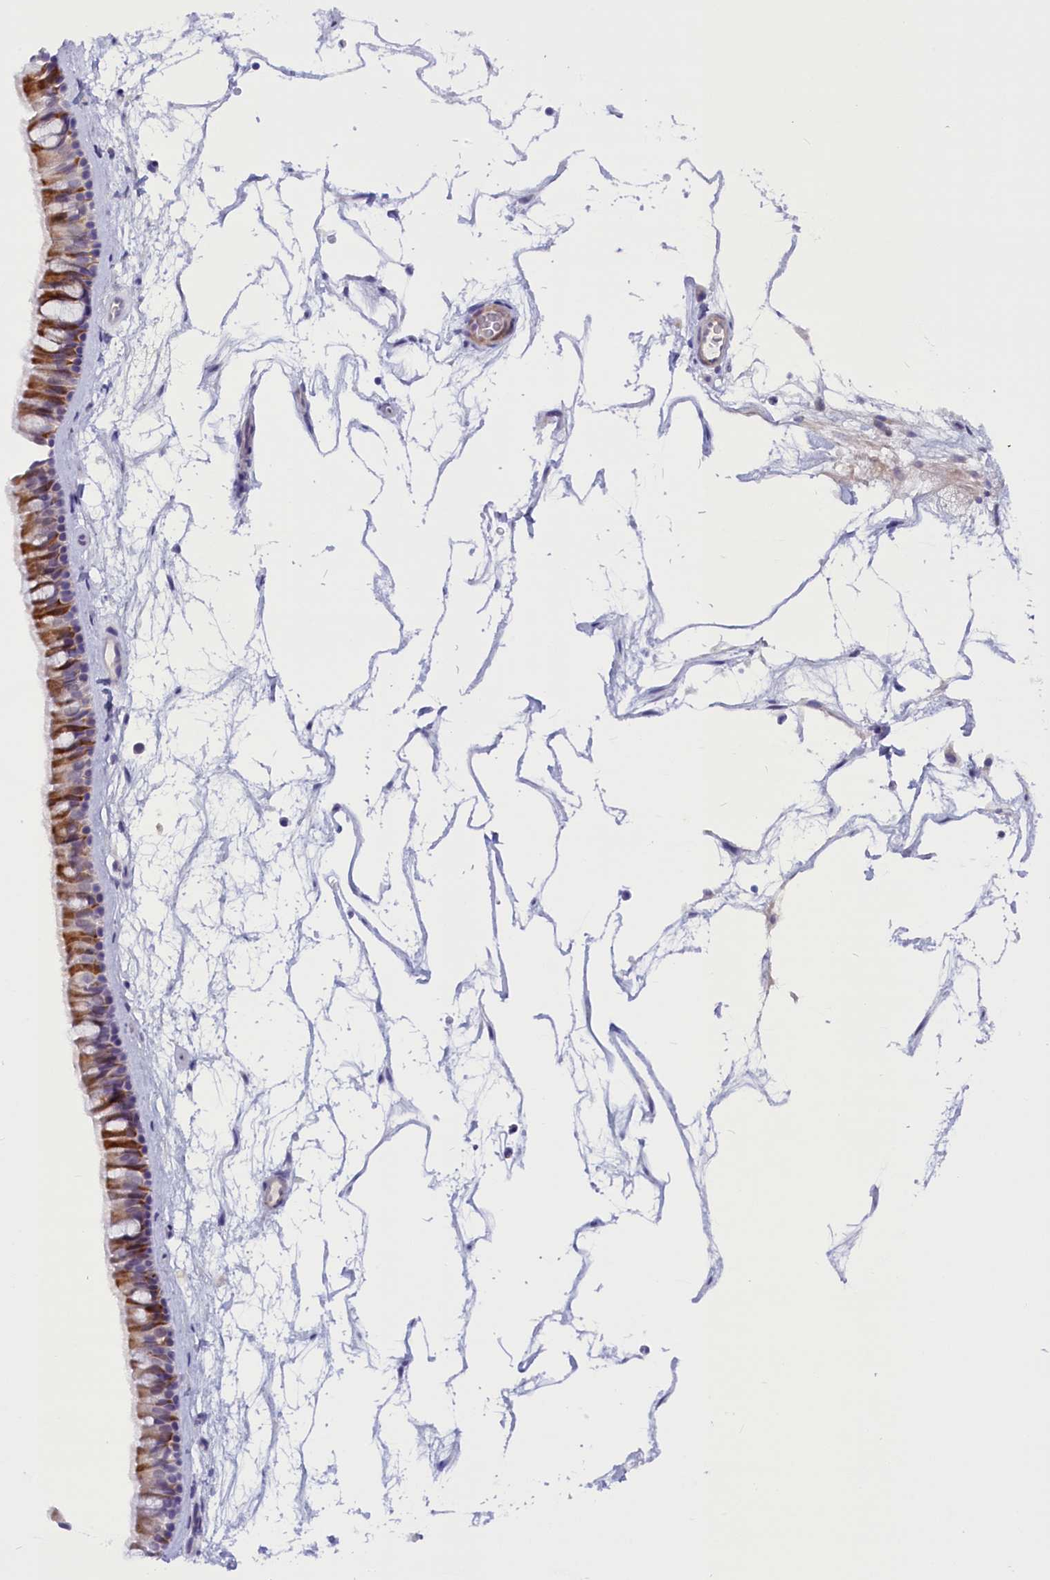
{"staining": {"intensity": "moderate", "quantity": "25%-75%", "location": "cytoplasmic/membranous"}, "tissue": "nasopharynx", "cell_type": "Respiratory epithelial cells", "image_type": "normal", "snomed": [{"axis": "morphology", "description": "Normal tissue, NOS"}, {"axis": "topography", "description": "Nasopharynx"}], "caption": "Protein expression analysis of unremarkable human nasopharynx reveals moderate cytoplasmic/membranous positivity in approximately 25%-75% of respiratory epithelial cells. Using DAB (3,3'-diaminobenzidine) (brown) and hematoxylin (blue) stains, captured at high magnification using brightfield microscopy.", "gene": "RTTN", "patient": {"sex": "male", "age": 64}}